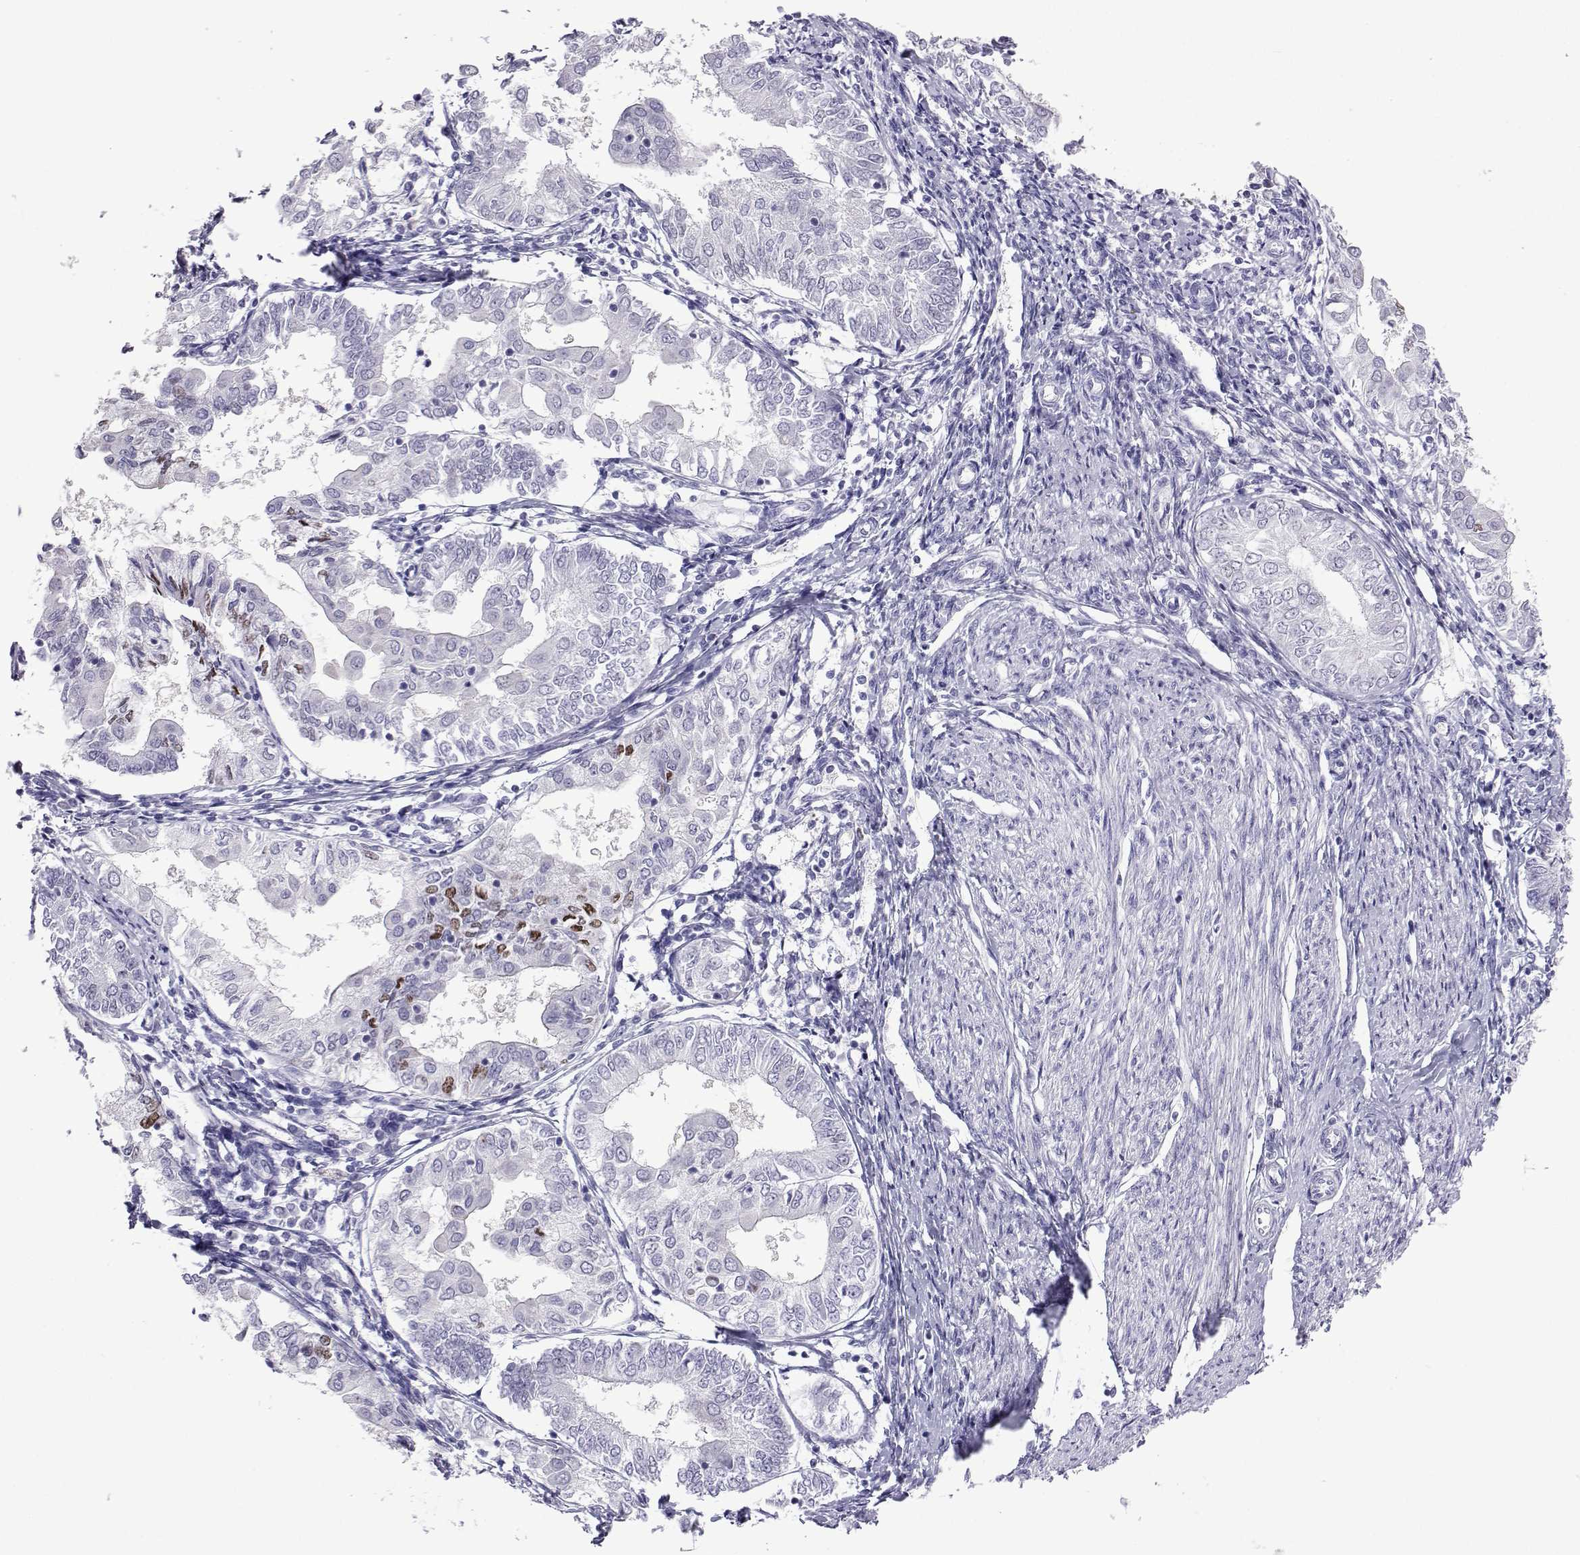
{"staining": {"intensity": "strong", "quantity": "<25%", "location": "nuclear"}, "tissue": "endometrial cancer", "cell_type": "Tumor cells", "image_type": "cancer", "snomed": [{"axis": "morphology", "description": "Adenocarcinoma, NOS"}, {"axis": "topography", "description": "Endometrium"}], "caption": "High-power microscopy captured an IHC photomicrograph of endometrial cancer, revealing strong nuclear expression in about <25% of tumor cells.", "gene": "COL22A1", "patient": {"sex": "female", "age": 68}}